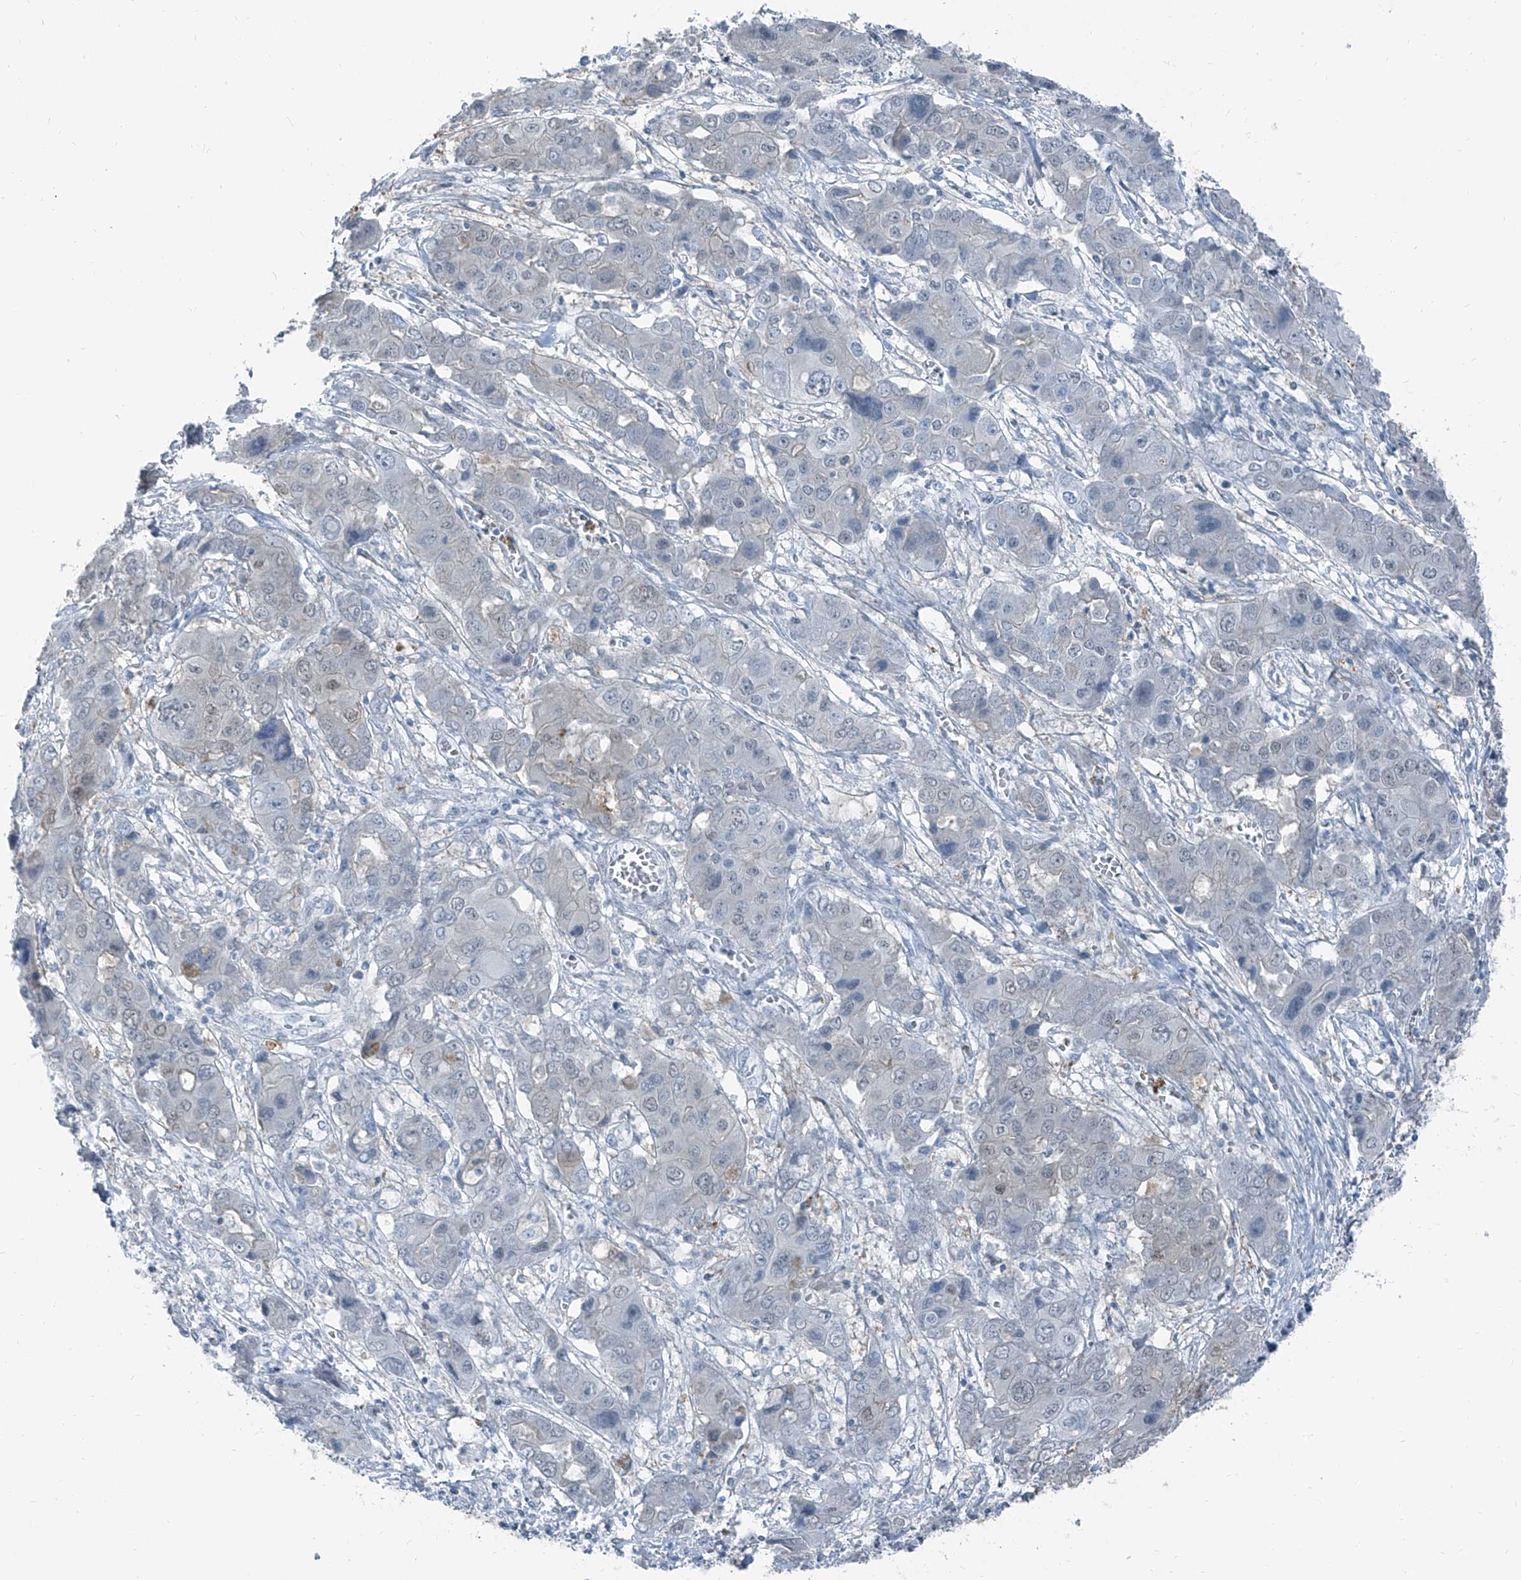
{"staining": {"intensity": "negative", "quantity": "none", "location": "none"}, "tissue": "liver cancer", "cell_type": "Tumor cells", "image_type": "cancer", "snomed": [{"axis": "morphology", "description": "Cholangiocarcinoma"}, {"axis": "topography", "description": "Liver"}], "caption": "Tumor cells show no significant expression in liver cholangiocarcinoma. The staining was performed using DAB to visualize the protein expression in brown, while the nuclei were stained in blue with hematoxylin (Magnification: 20x).", "gene": "RGN", "patient": {"sex": "male", "age": 67}}